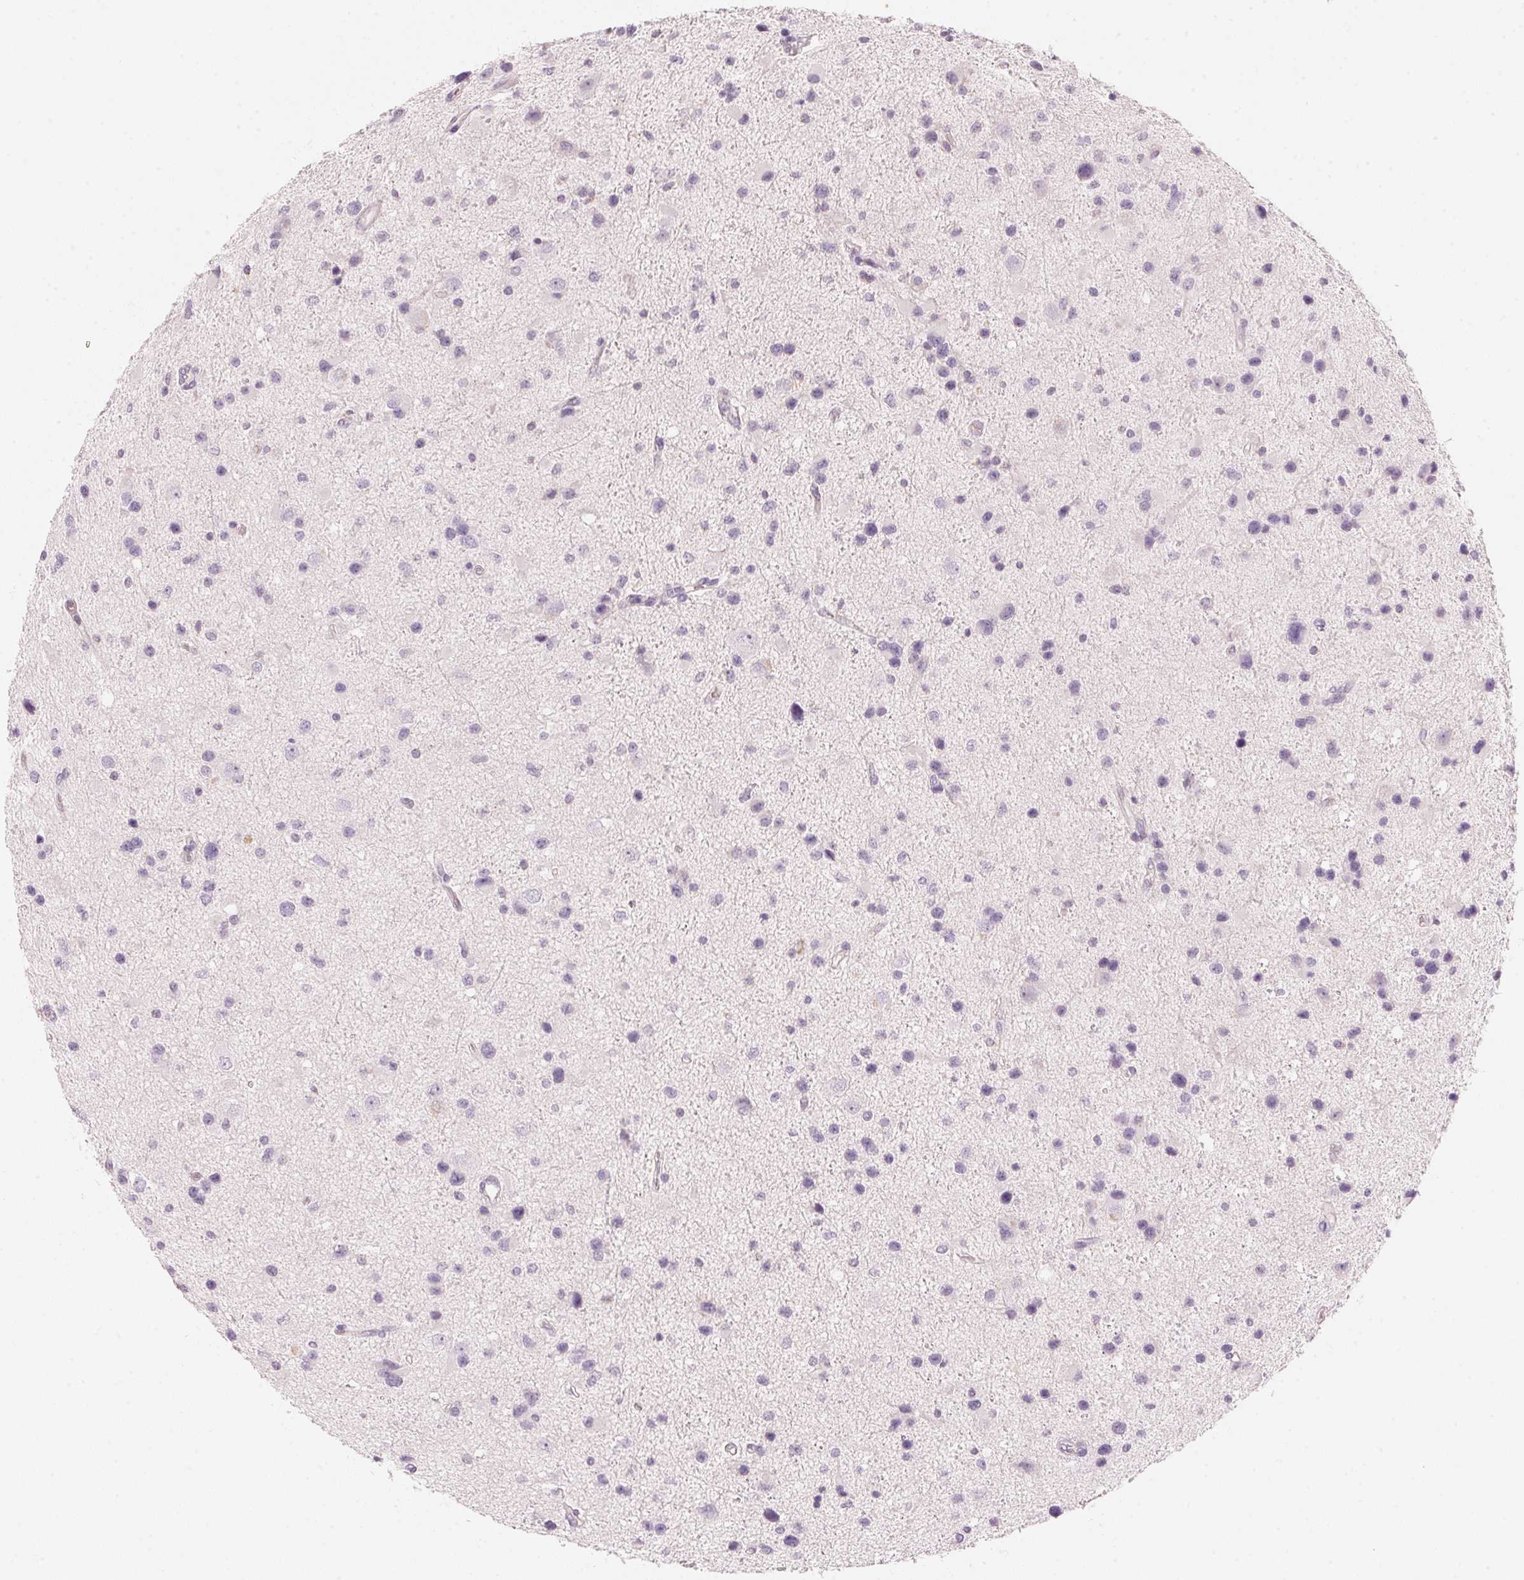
{"staining": {"intensity": "negative", "quantity": "none", "location": "none"}, "tissue": "glioma", "cell_type": "Tumor cells", "image_type": "cancer", "snomed": [{"axis": "morphology", "description": "Glioma, malignant, Low grade"}, {"axis": "topography", "description": "Brain"}], "caption": "Tumor cells show no significant protein staining in glioma.", "gene": "HOXB13", "patient": {"sex": "female", "age": 32}}